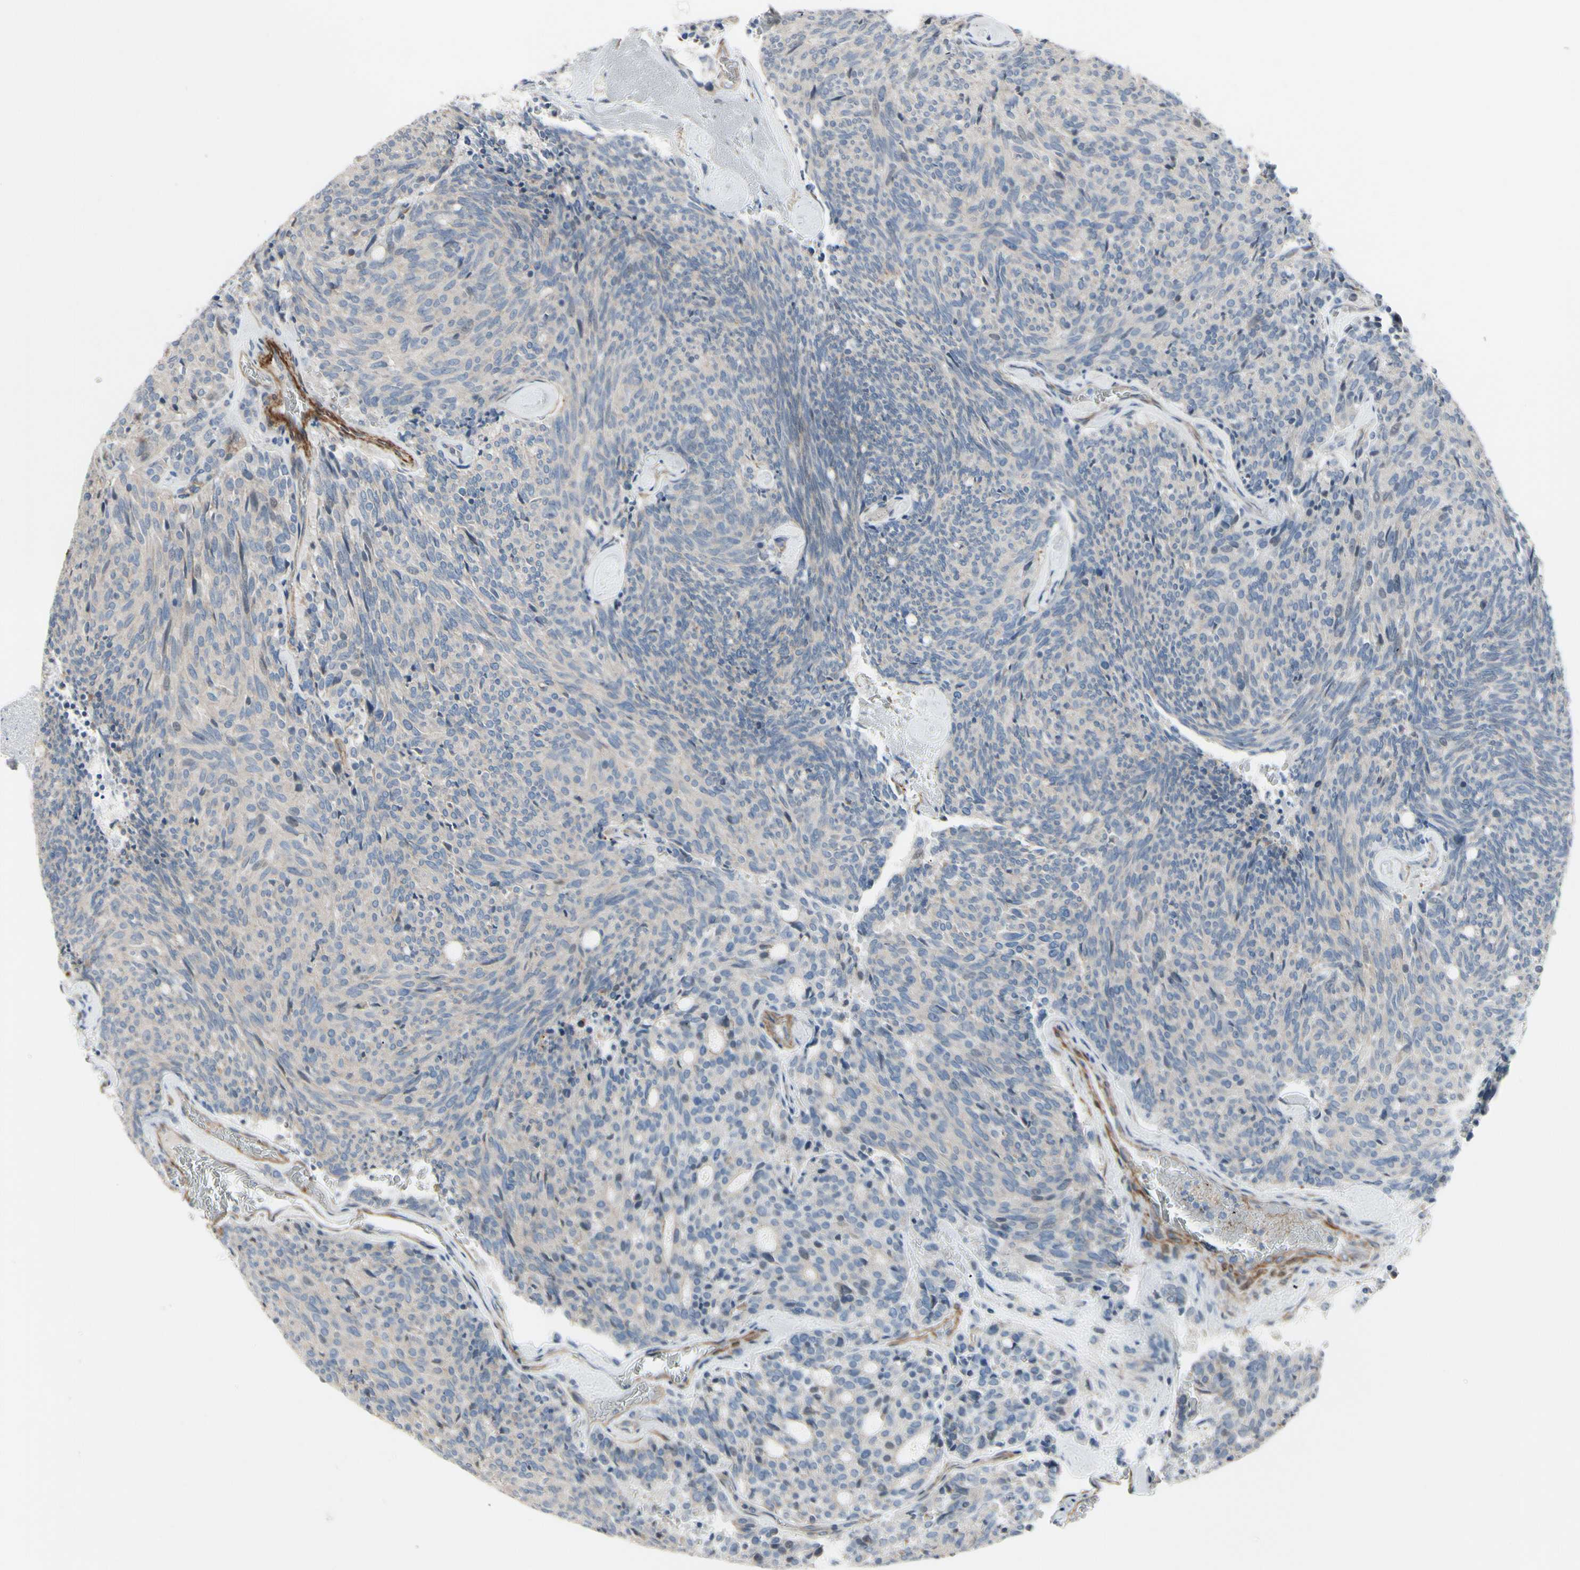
{"staining": {"intensity": "negative", "quantity": "none", "location": "none"}, "tissue": "carcinoid", "cell_type": "Tumor cells", "image_type": "cancer", "snomed": [{"axis": "morphology", "description": "Carcinoid, malignant, NOS"}, {"axis": "topography", "description": "Pancreas"}], "caption": "Immunohistochemistry (IHC) photomicrograph of malignant carcinoid stained for a protein (brown), which exhibits no expression in tumor cells.", "gene": "TPM1", "patient": {"sex": "female", "age": 54}}